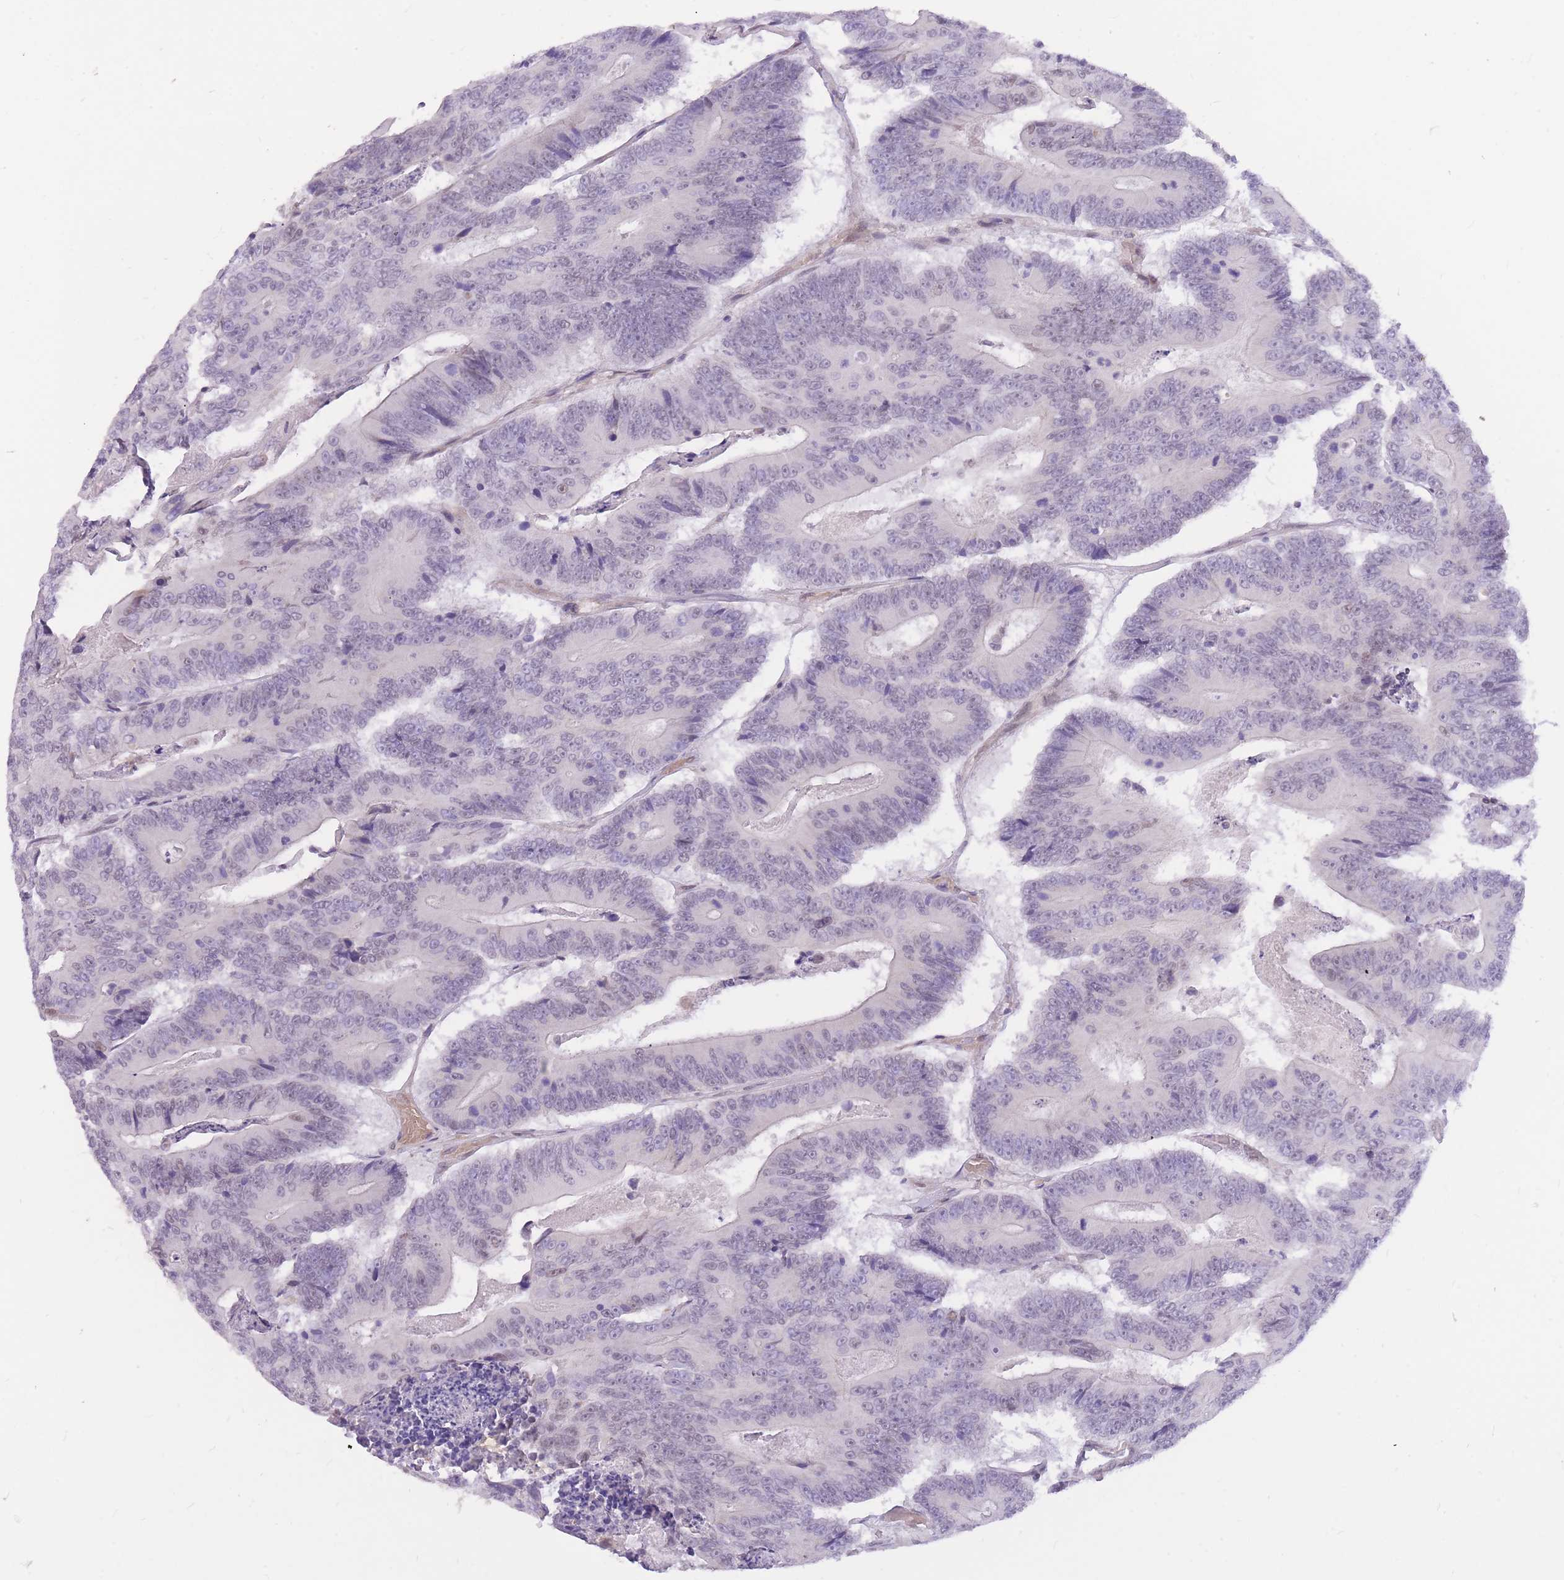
{"staining": {"intensity": "negative", "quantity": "none", "location": "none"}, "tissue": "colorectal cancer", "cell_type": "Tumor cells", "image_type": "cancer", "snomed": [{"axis": "morphology", "description": "Adenocarcinoma, NOS"}, {"axis": "topography", "description": "Colon"}], "caption": "DAB (3,3'-diaminobenzidine) immunohistochemical staining of human adenocarcinoma (colorectal) displays no significant staining in tumor cells. (Brightfield microscopy of DAB IHC at high magnification).", "gene": "MINDY2", "patient": {"sex": "male", "age": 83}}